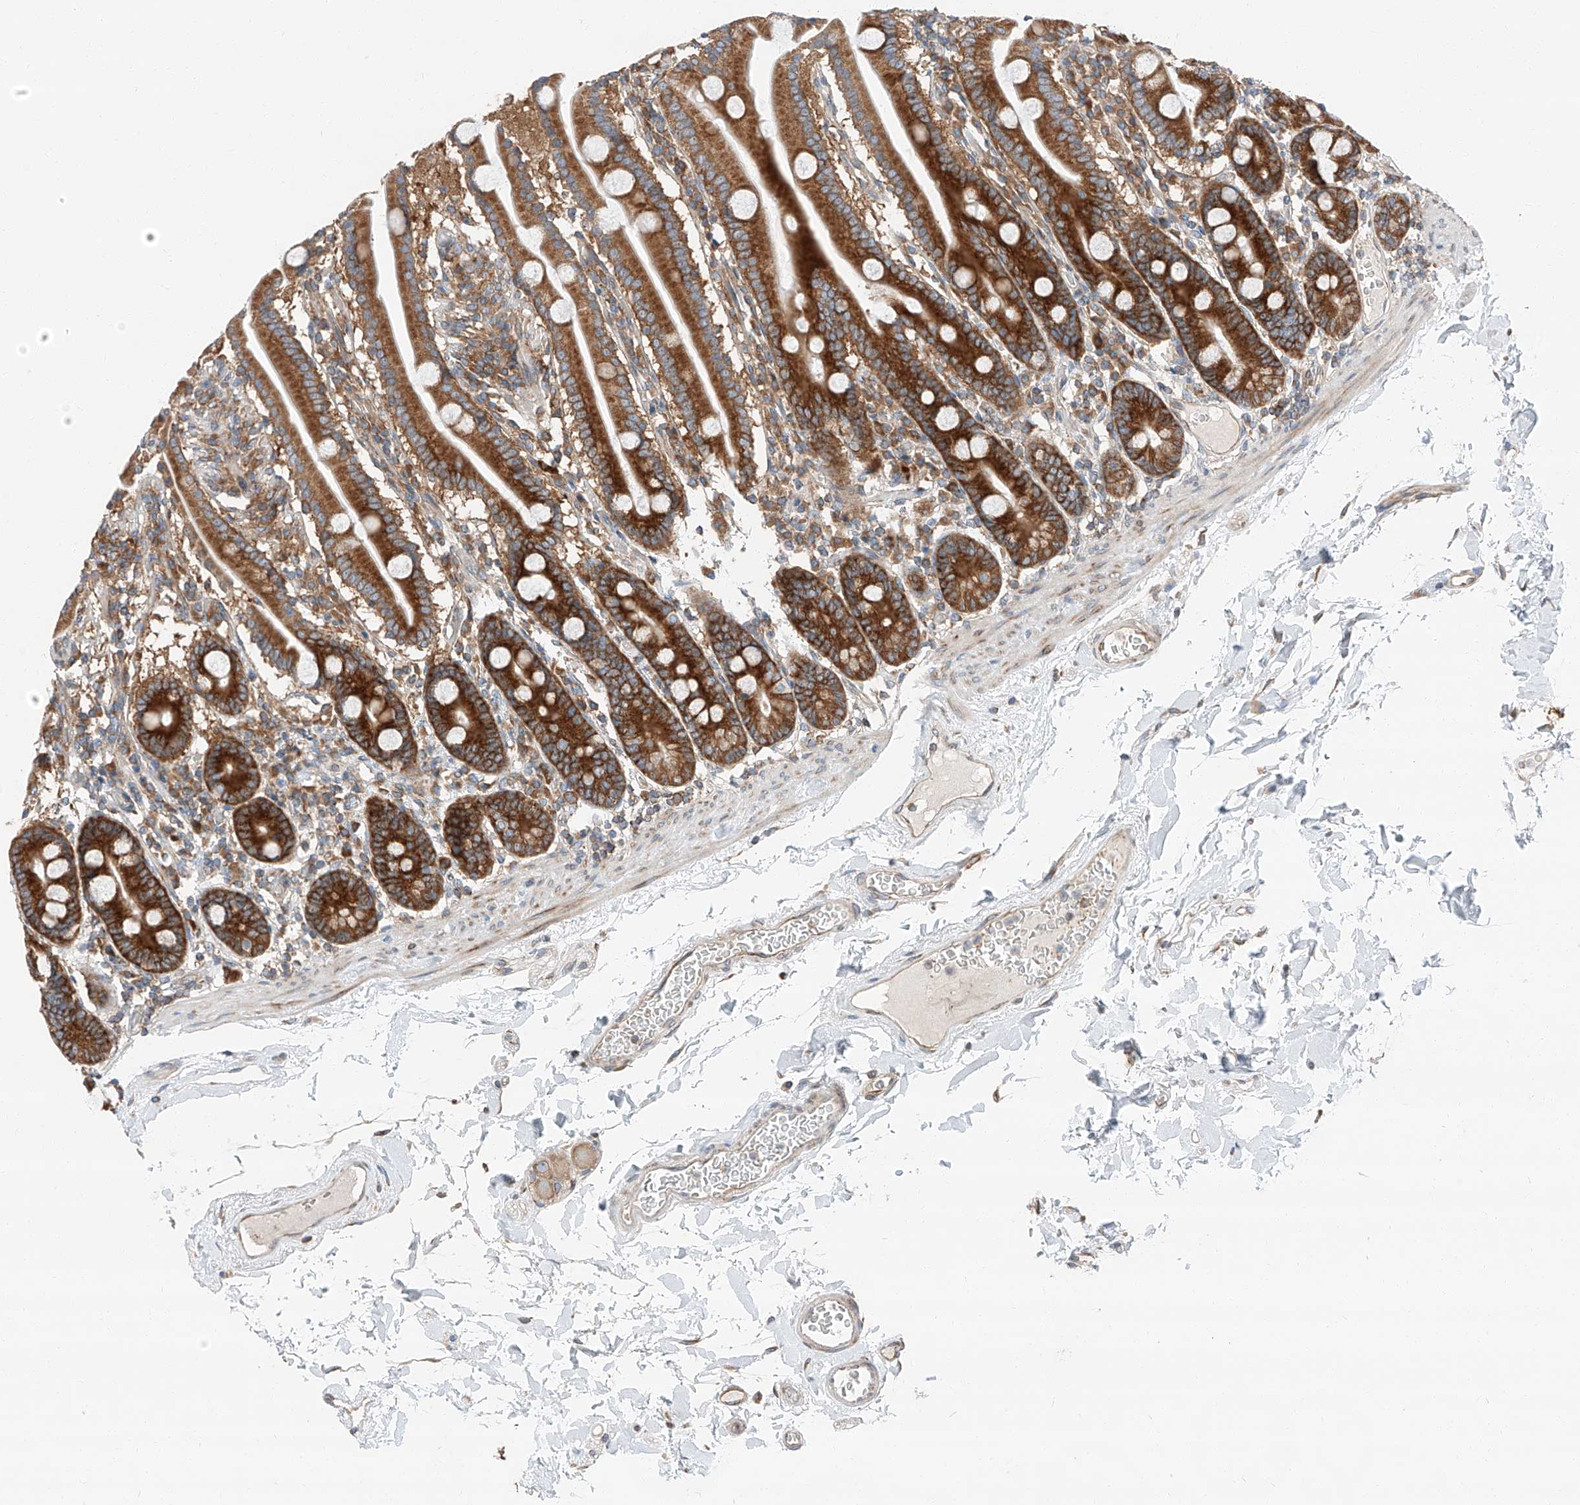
{"staining": {"intensity": "strong", "quantity": ">75%", "location": "cytoplasmic/membranous"}, "tissue": "duodenum", "cell_type": "Glandular cells", "image_type": "normal", "snomed": [{"axis": "morphology", "description": "Normal tissue, NOS"}, {"axis": "topography", "description": "Duodenum"}], "caption": "Immunohistochemical staining of unremarkable duodenum shows >75% levels of strong cytoplasmic/membranous protein positivity in approximately >75% of glandular cells.", "gene": "ZC3H15", "patient": {"sex": "male", "age": 55}}